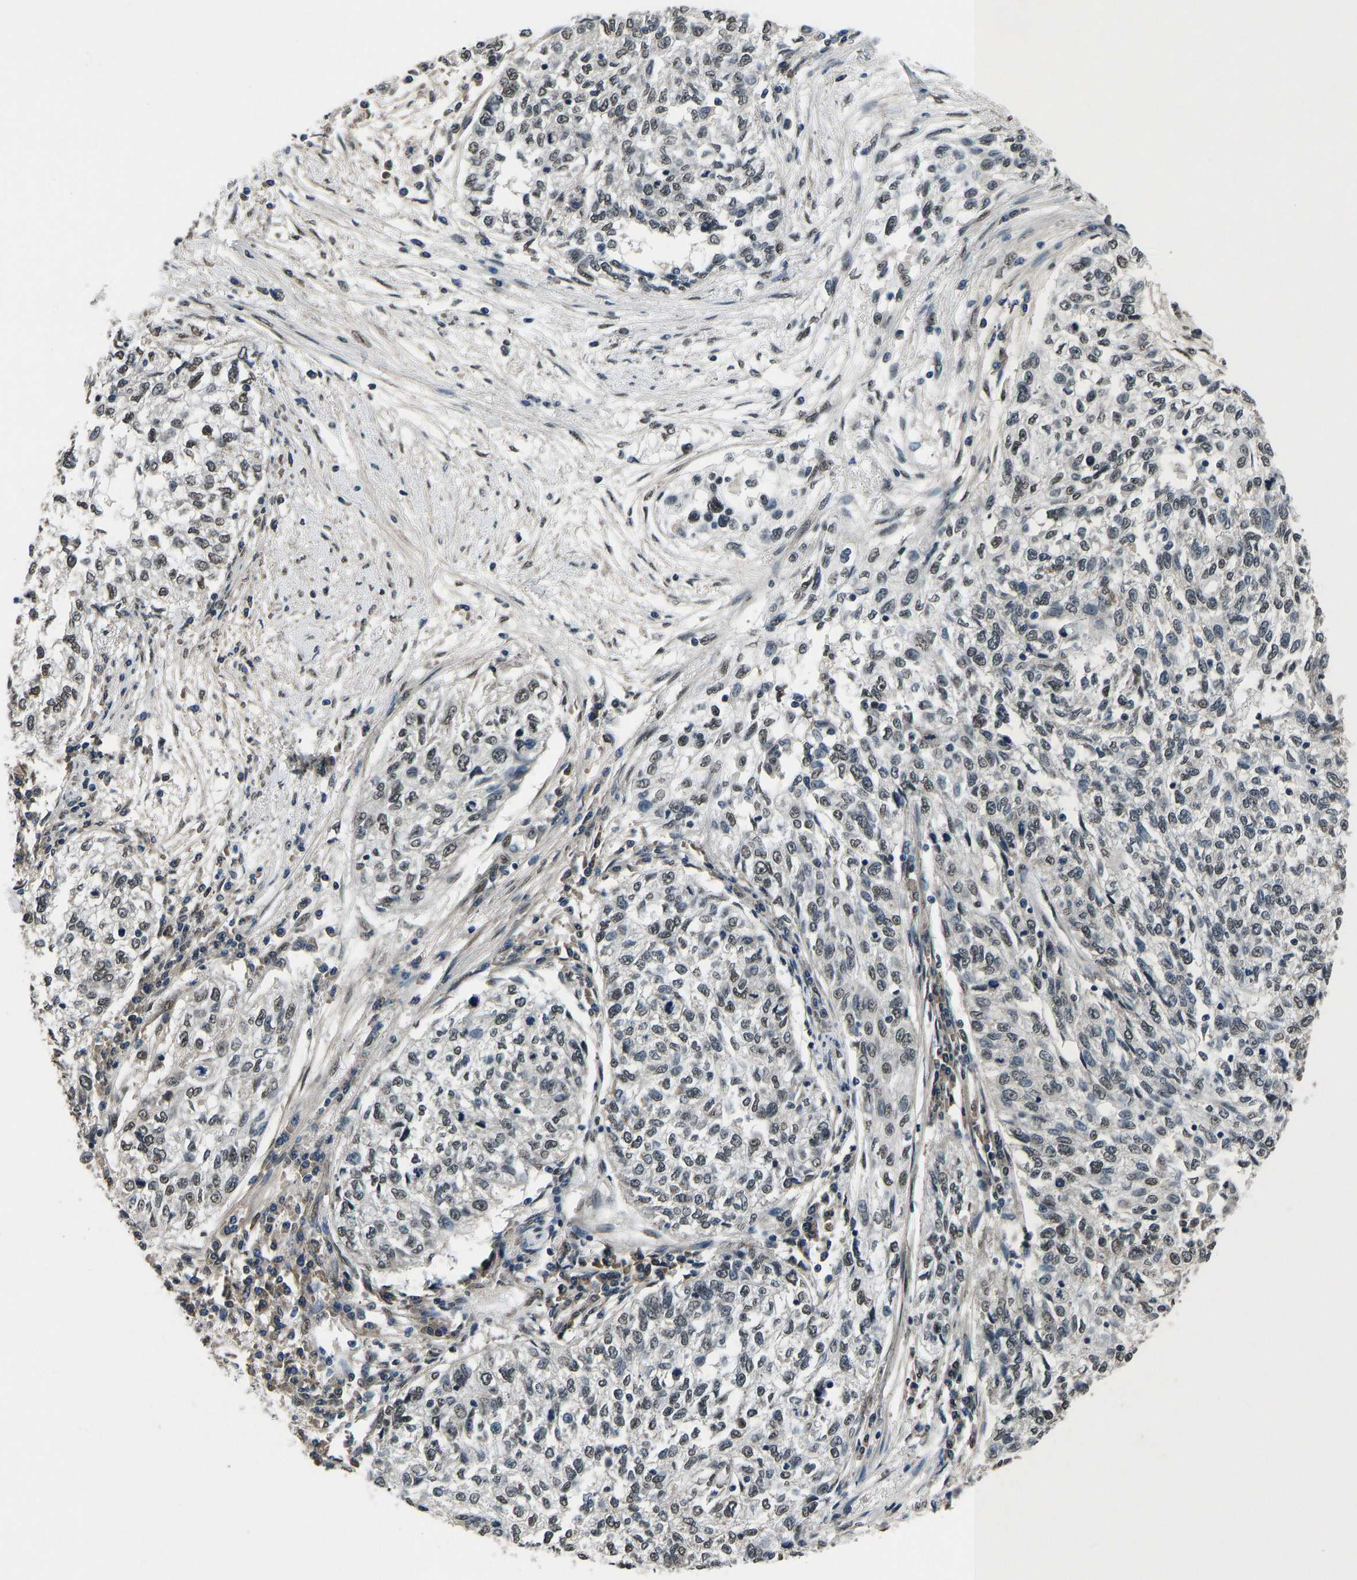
{"staining": {"intensity": "weak", "quantity": "<25%", "location": "nuclear"}, "tissue": "cervical cancer", "cell_type": "Tumor cells", "image_type": "cancer", "snomed": [{"axis": "morphology", "description": "Squamous cell carcinoma, NOS"}, {"axis": "topography", "description": "Cervix"}], "caption": "A photomicrograph of human cervical cancer is negative for staining in tumor cells.", "gene": "FOS", "patient": {"sex": "female", "age": 57}}